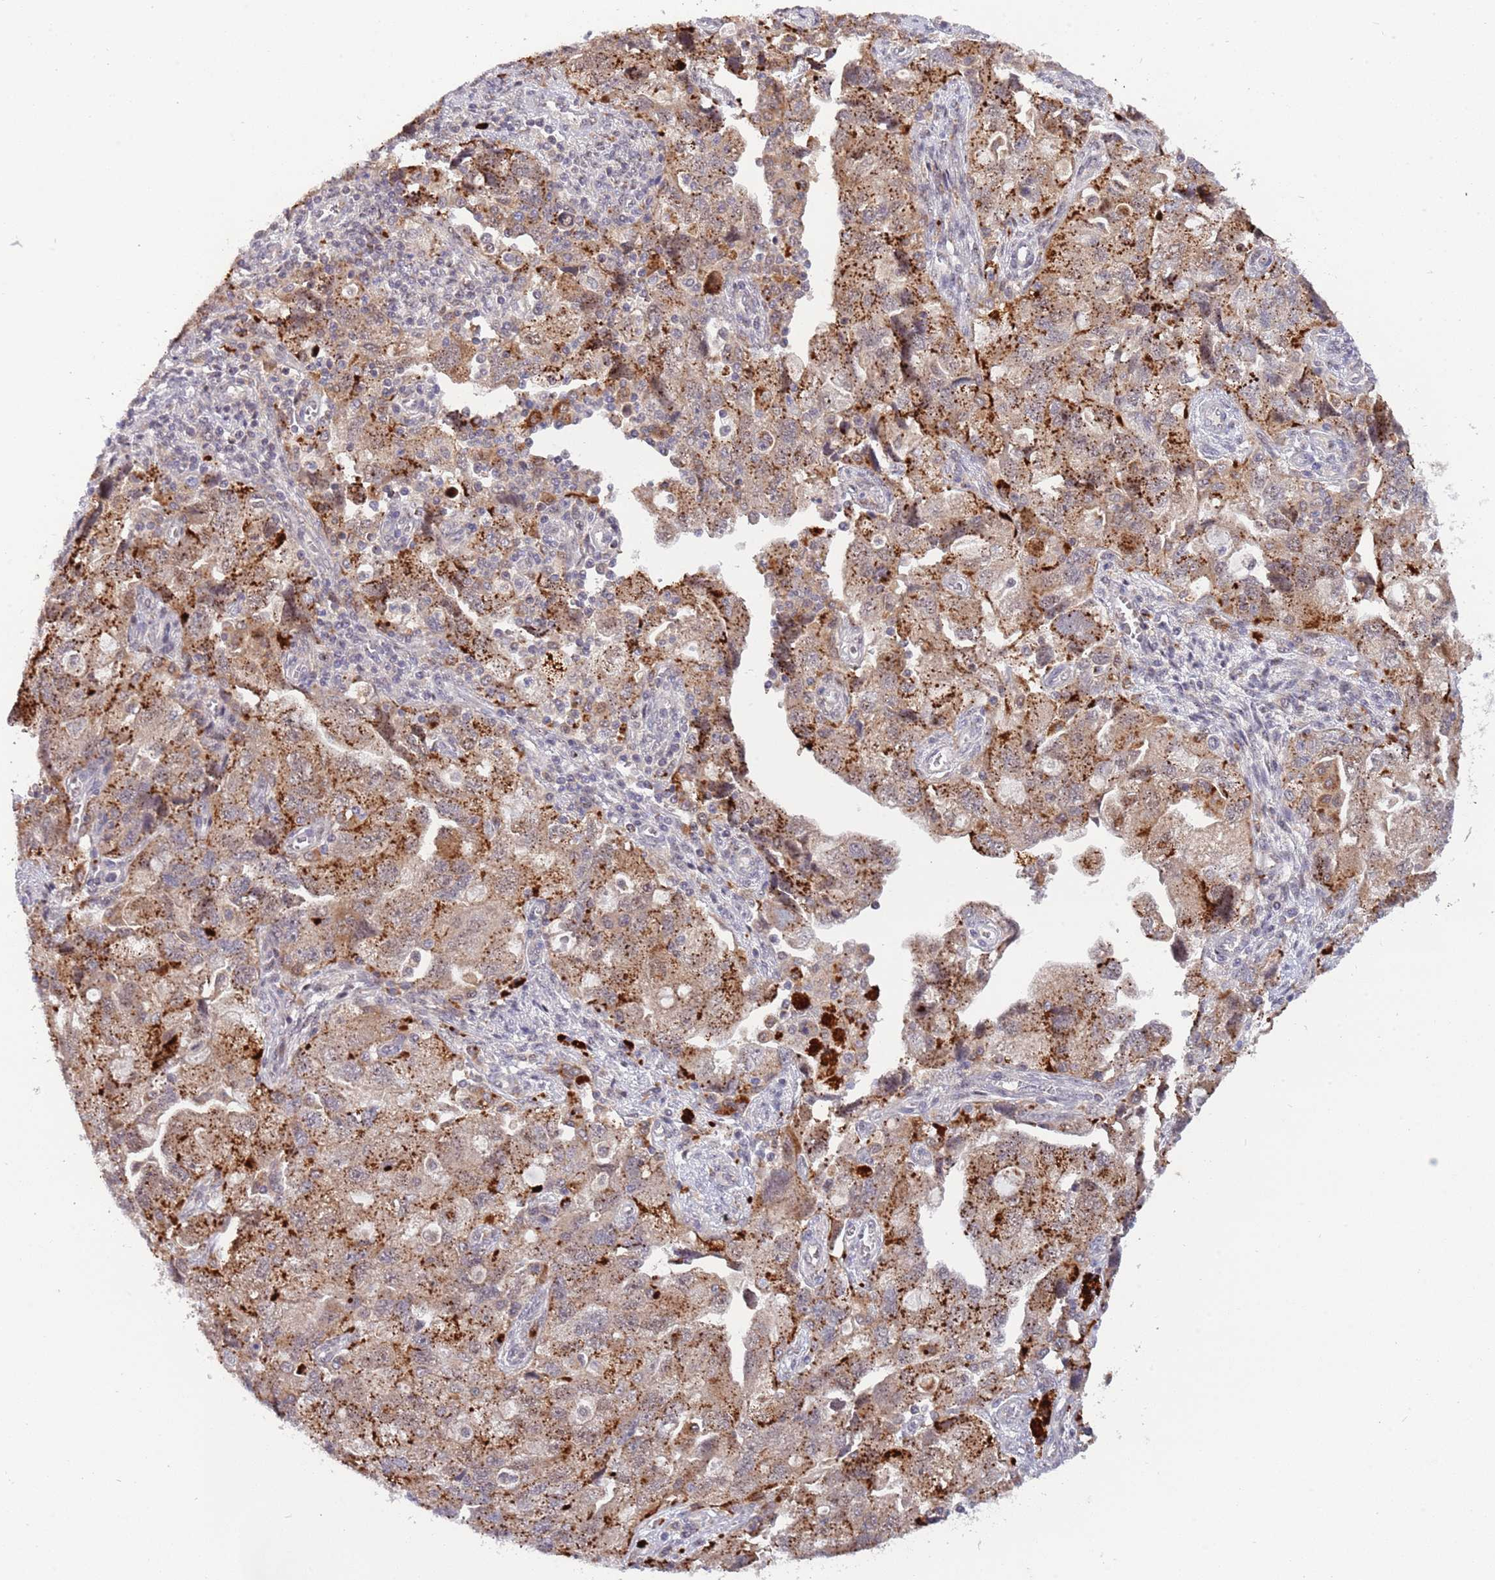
{"staining": {"intensity": "moderate", "quantity": ">75%", "location": "cytoplasmic/membranous"}, "tissue": "ovarian cancer", "cell_type": "Tumor cells", "image_type": "cancer", "snomed": [{"axis": "morphology", "description": "Carcinoma, NOS"}, {"axis": "morphology", "description": "Cystadenocarcinoma, serous, NOS"}, {"axis": "topography", "description": "Ovary"}], "caption": "Immunohistochemistry (IHC) of human ovarian cancer (serous cystadenocarcinoma) shows medium levels of moderate cytoplasmic/membranous expression in approximately >75% of tumor cells.", "gene": "TRIM27", "patient": {"sex": "female", "age": 69}}